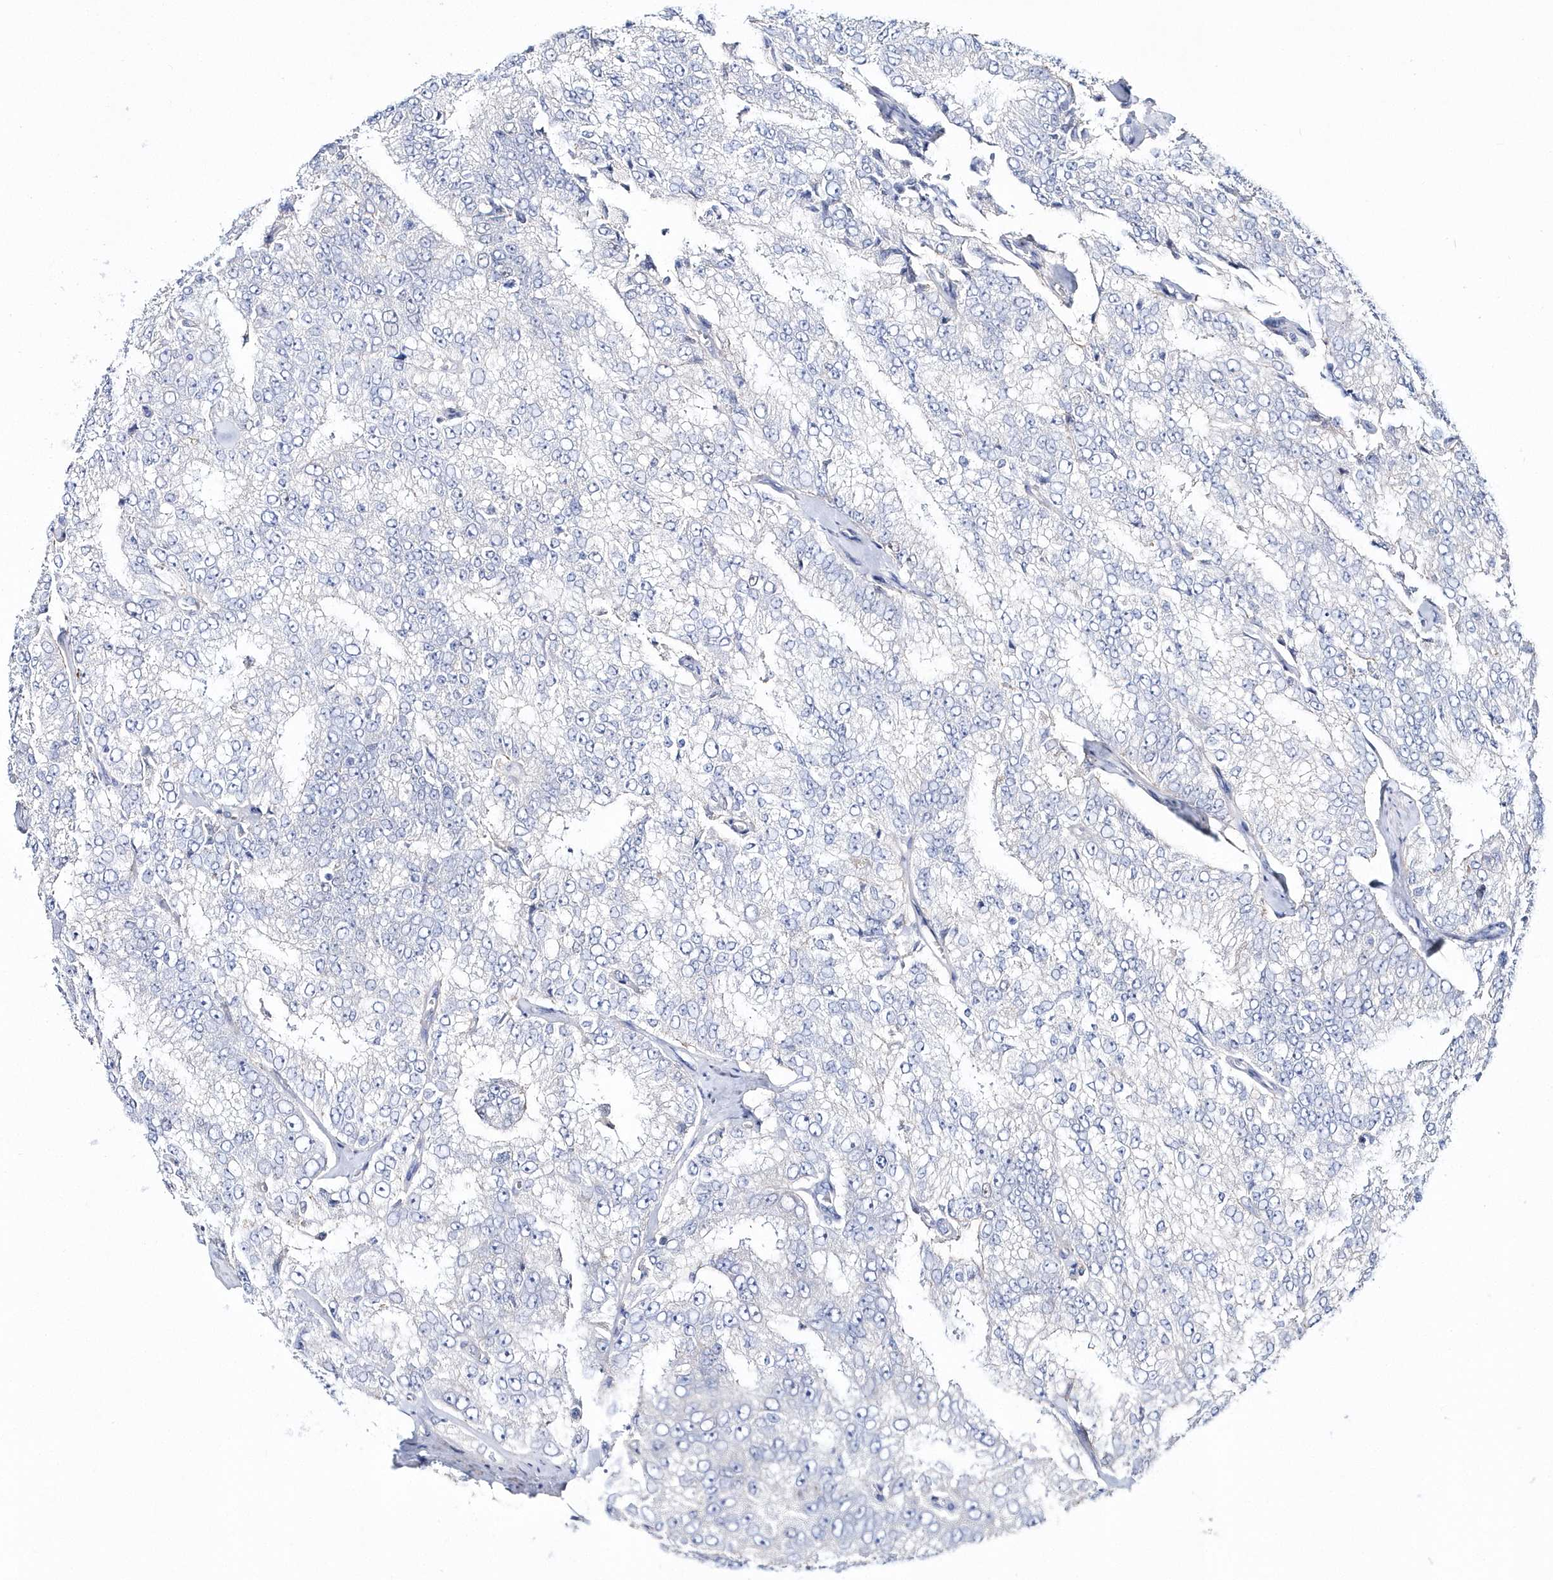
{"staining": {"intensity": "negative", "quantity": "none", "location": "none"}, "tissue": "prostate cancer", "cell_type": "Tumor cells", "image_type": "cancer", "snomed": [{"axis": "morphology", "description": "Adenocarcinoma, High grade"}, {"axis": "topography", "description": "Prostate"}], "caption": "Tumor cells show no significant positivity in prostate adenocarcinoma (high-grade).", "gene": "TMCO6", "patient": {"sex": "male", "age": 58}}